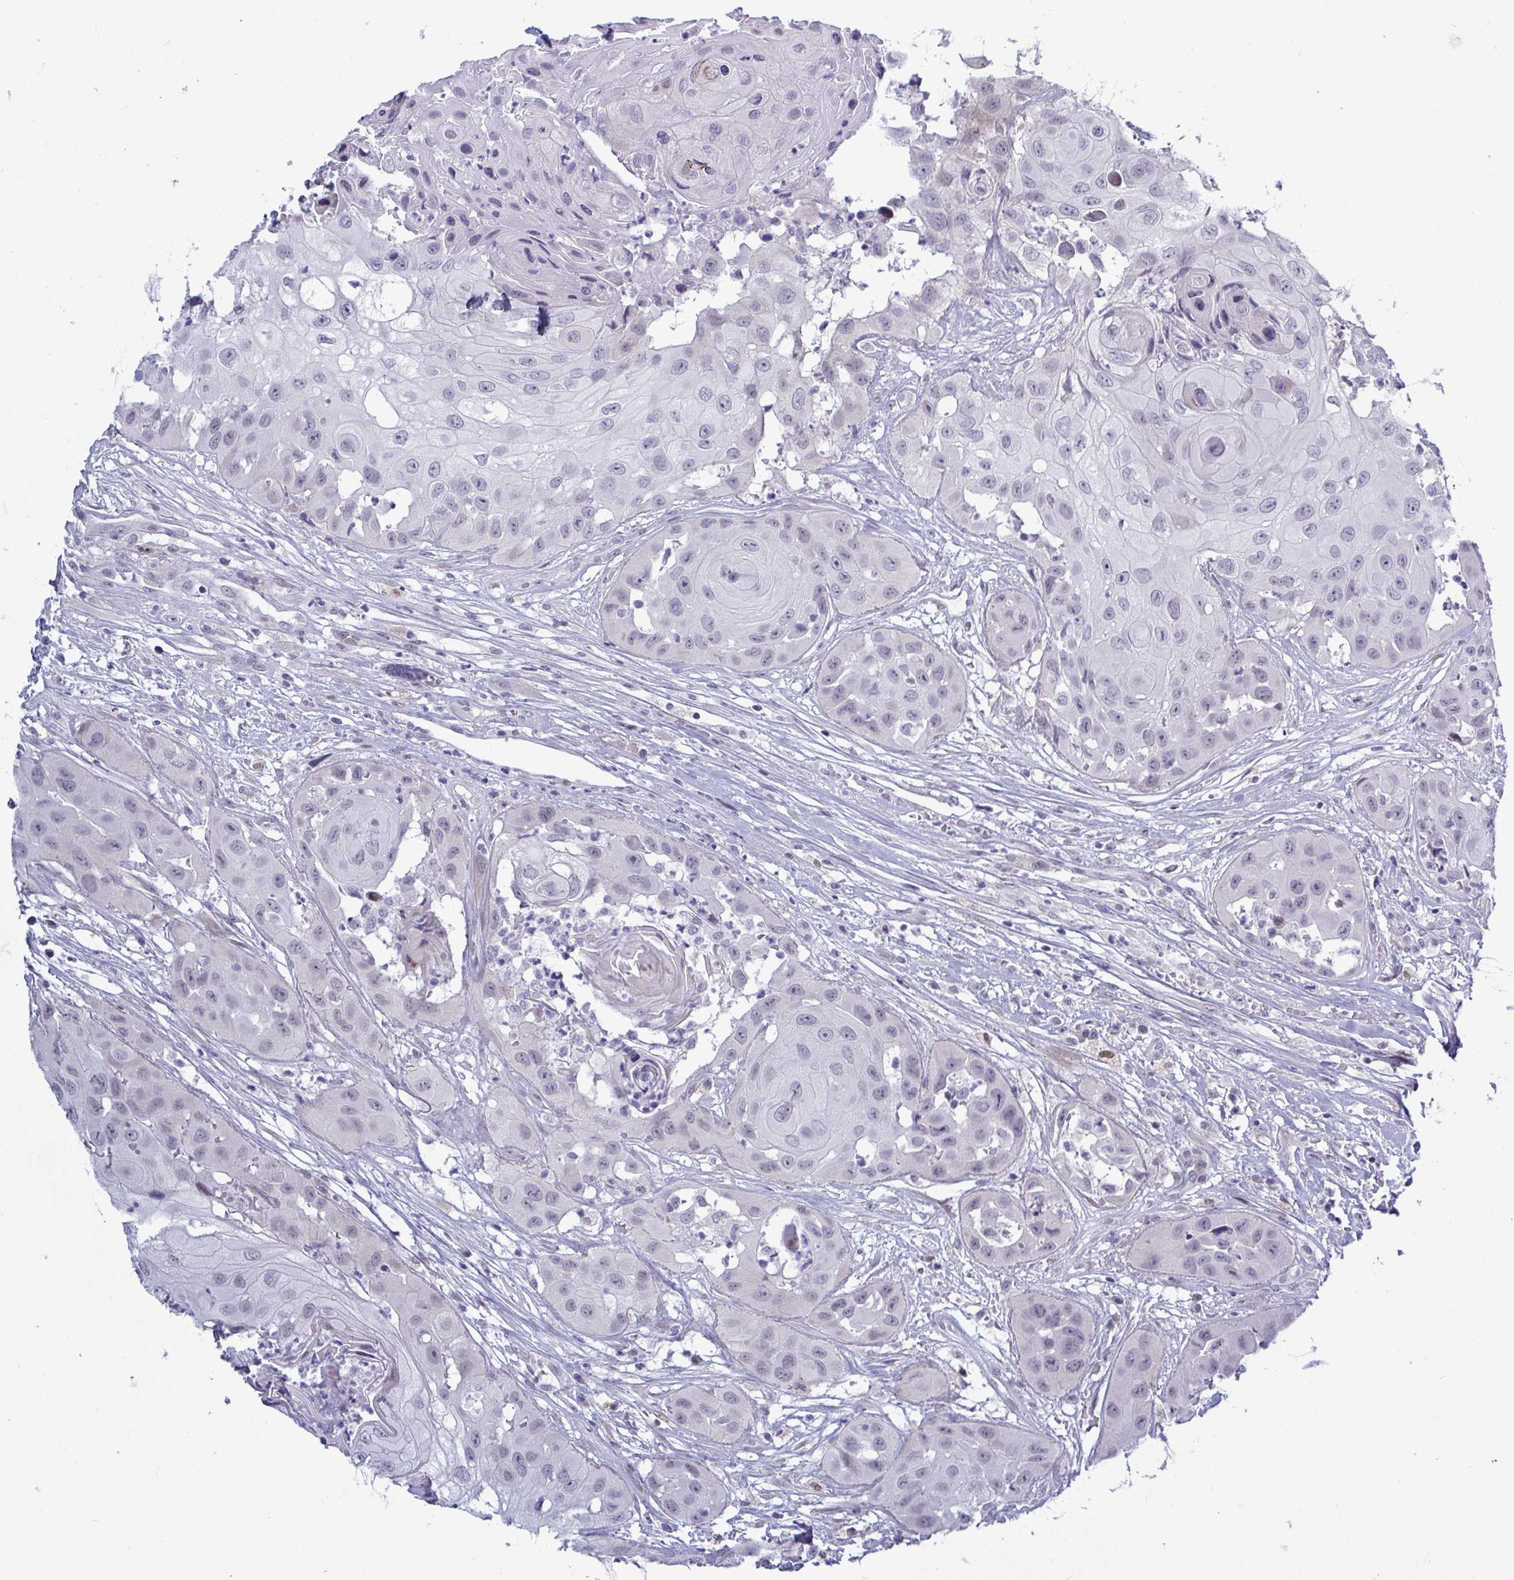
{"staining": {"intensity": "negative", "quantity": "none", "location": "none"}, "tissue": "head and neck cancer", "cell_type": "Tumor cells", "image_type": "cancer", "snomed": [{"axis": "morphology", "description": "Squamous cell carcinoma, NOS"}, {"axis": "topography", "description": "Head-Neck"}], "caption": "IHC of head and neck squamous cell carcinoma demonstrates no staining in tumor cells. (DAB (3,3'-diaminobenzidine) IHC, high magnification).", "gene": "TCEAL8", "patient": {"sex": "male", "age": 83}}